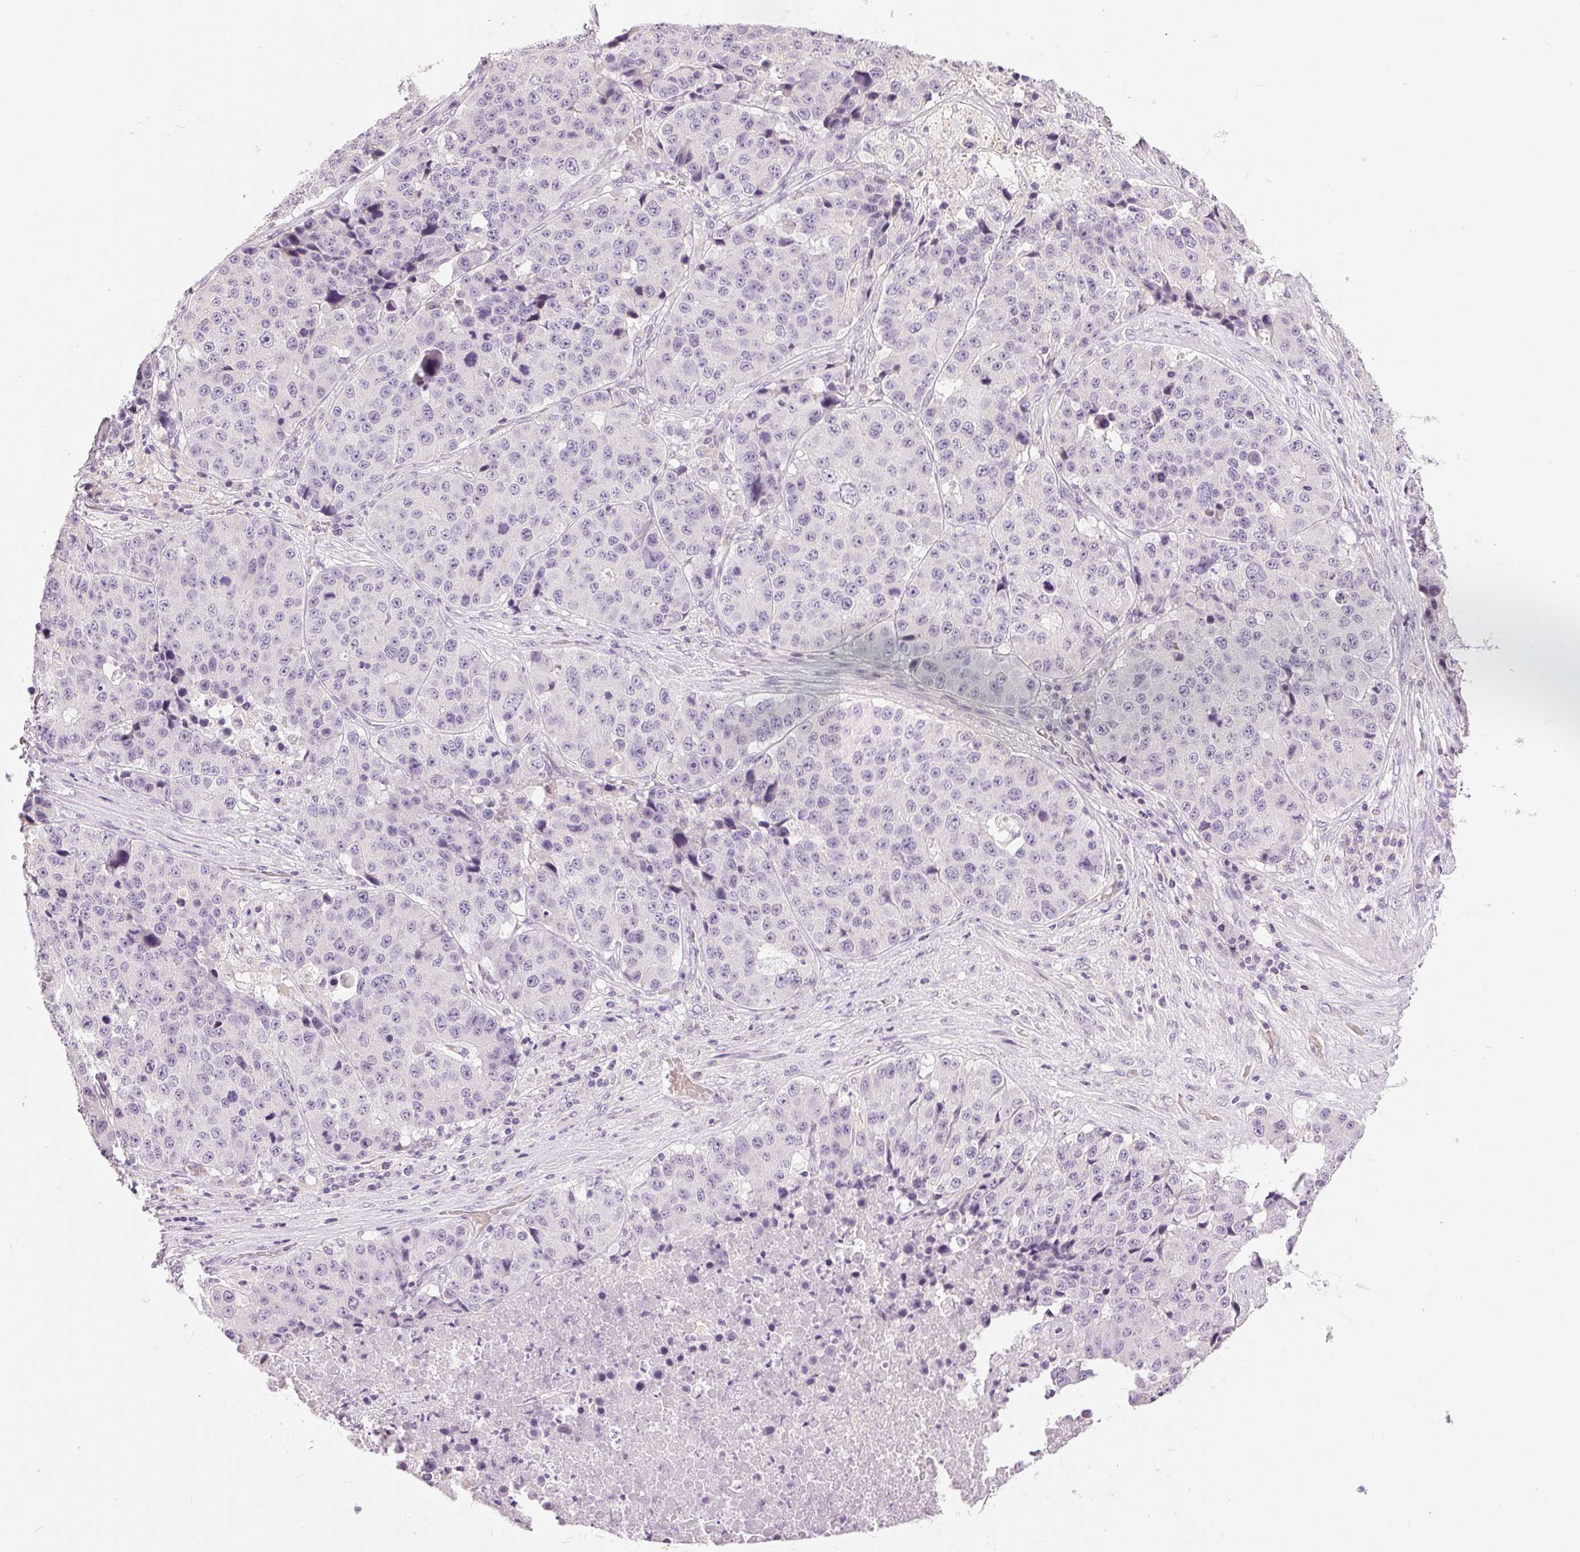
{"staining": {"intensity": "negative", "quantity": "none", "location": "none"}, "tissue": "stomach cancer", "cell_type": "Tumor cells", "image_type": "cancer", "snomed": [{"axis": "morphology", "description": "Adenocarcinoma, NOS"}, {"axis": "topography", "description": "Stomach"}], "caption": "A histopathology image of human stomach adenocarcinoma is negative for staining in tumor cells. (DAB (3,3'-diaminobenzidine) immunohistochemistry (IHC), high magnification).", "gene": "DSG3", "patient": {"sex": "male", "age": 71}}